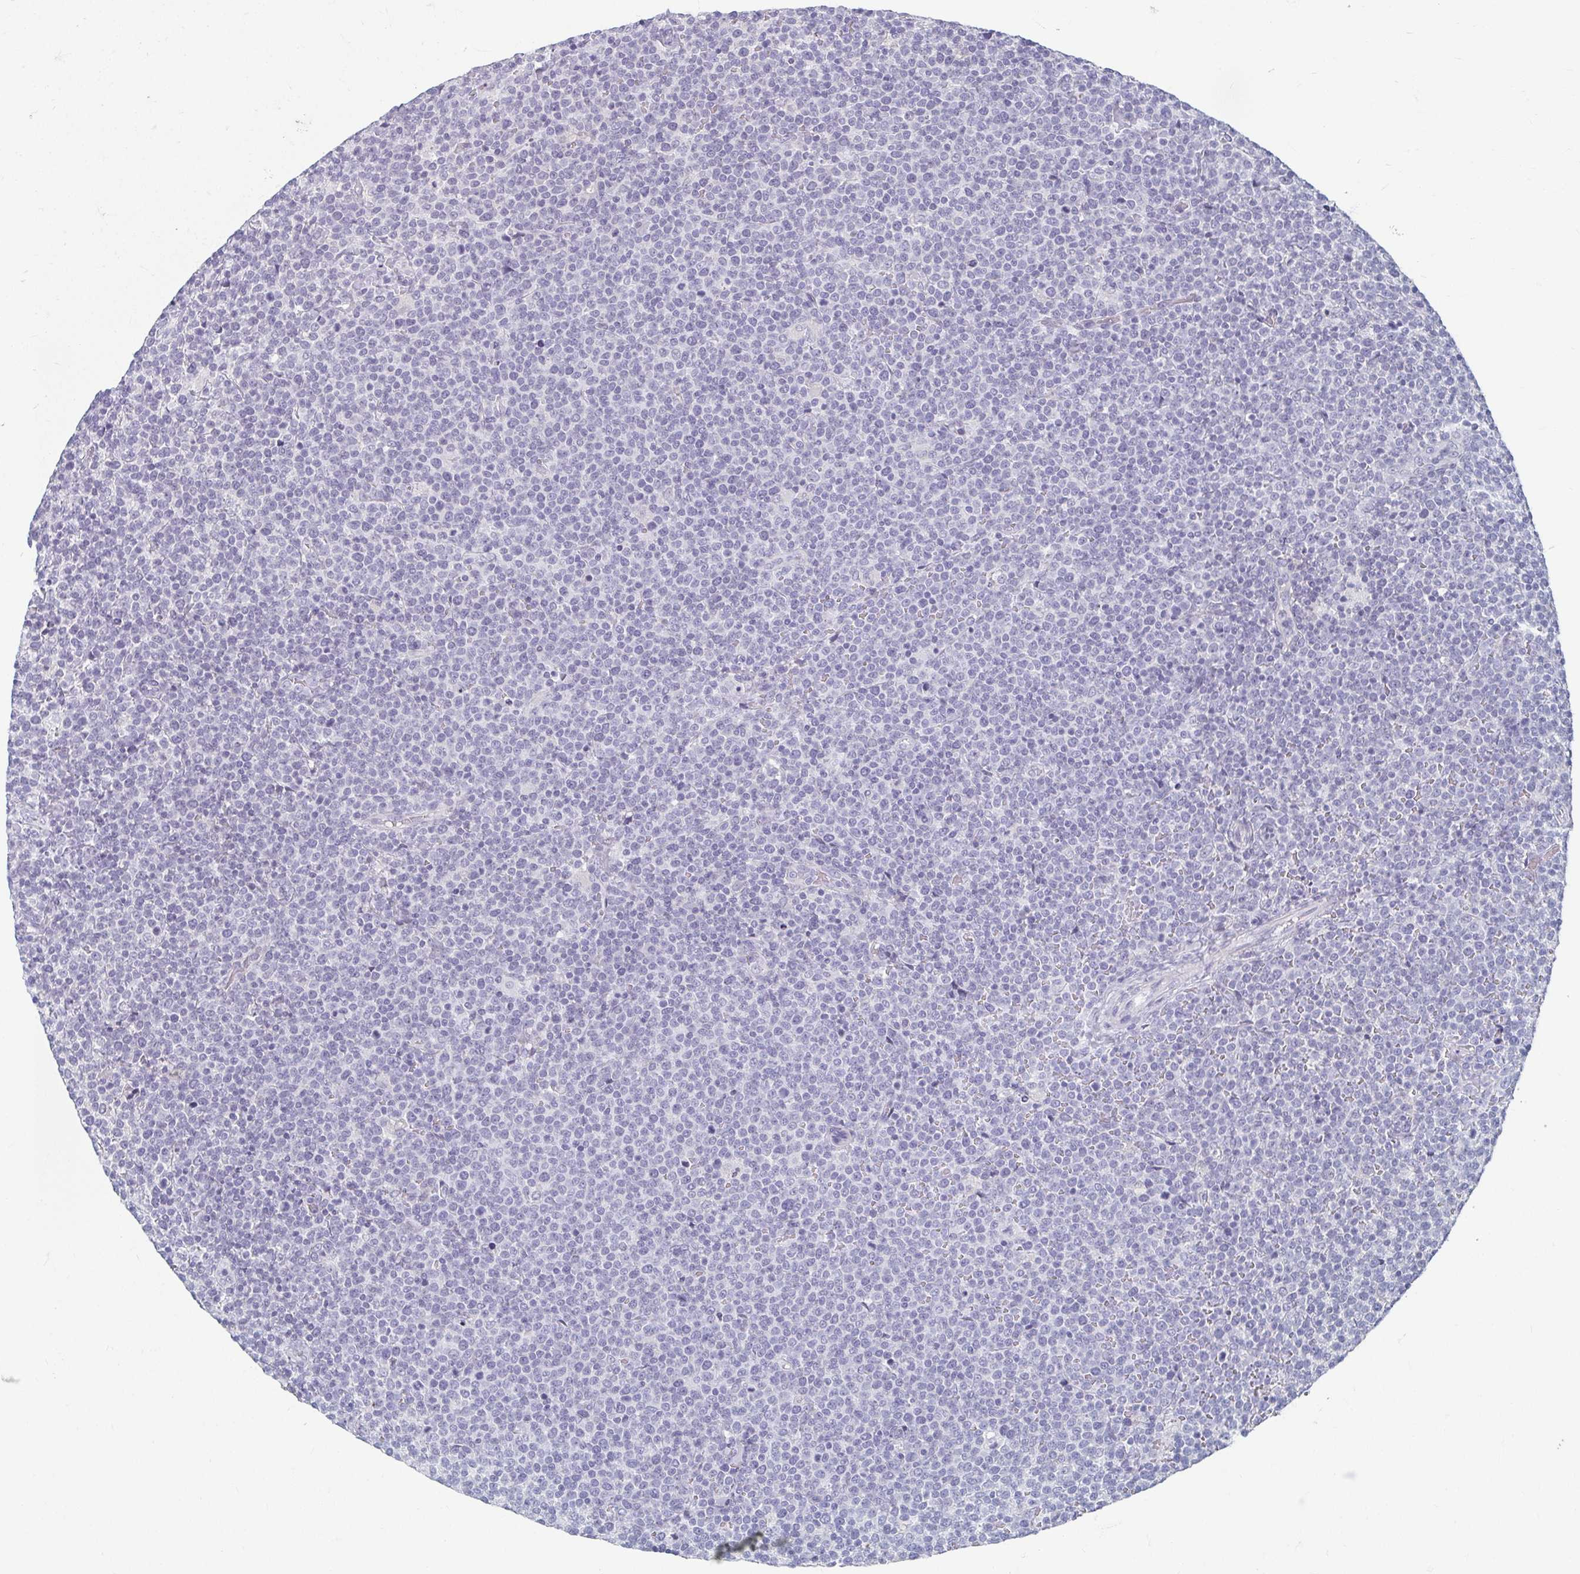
{"staining": {"intensity": "negative", "quantity": "none", "location": "none"}, "tissue": "lymphoma", "cell_type": "Tumor cells", "image_type": "cancer", "snomed": [{"axis": "morphology", "description": "Malignant lymphoma, non-Hodgkin's type, High grade"}, {"axis": "topography", "description": "Lymph node"}], "caption": "Tumor cells show no significant protein staining in lymphoma.", "gene": "CAMKV", "patient": {"sex": "male", "age": 61}}